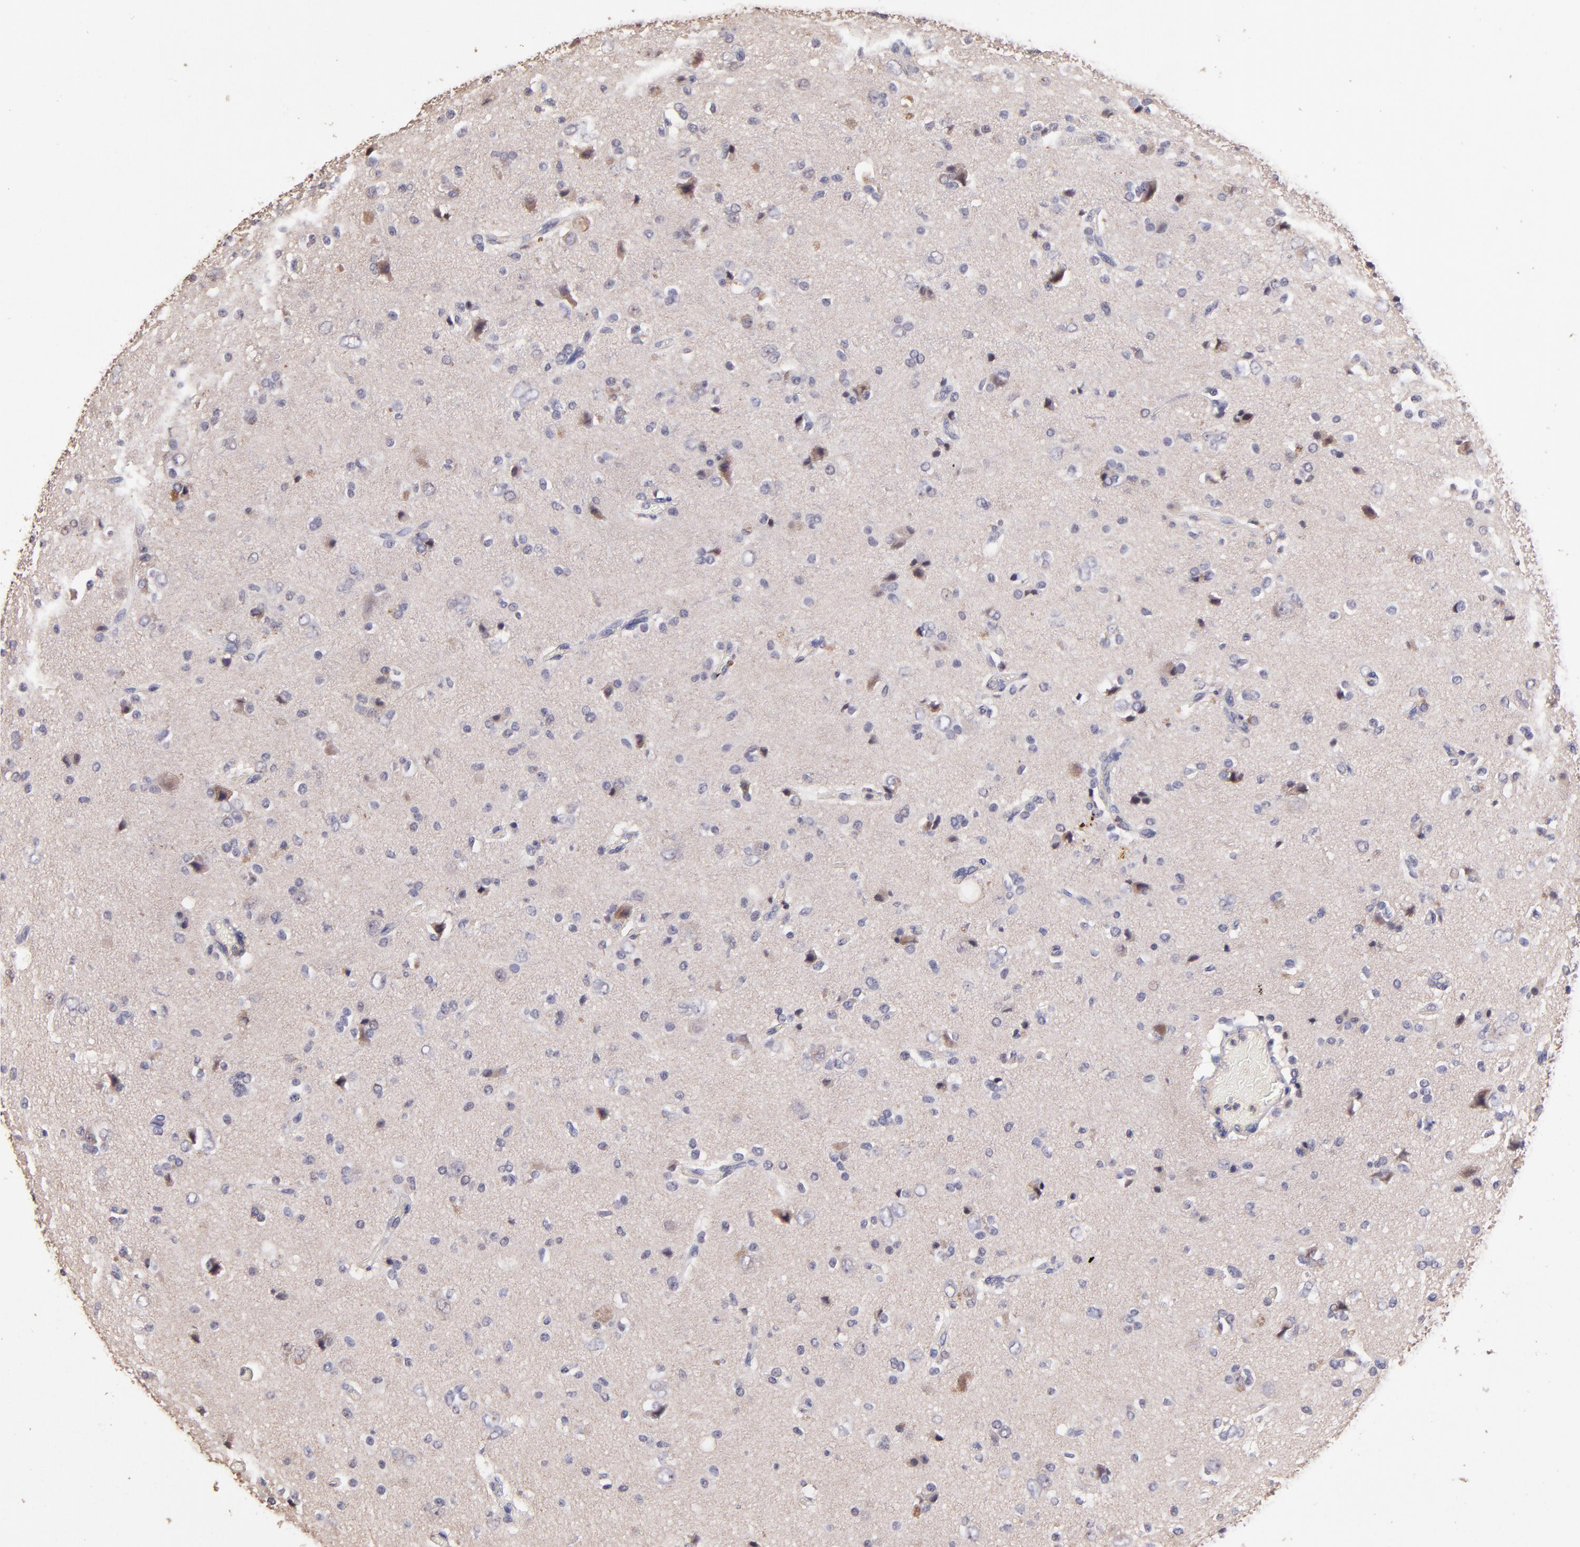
{"staining": {"intensity": "weak", "quantity": "<25%", "location": "cytoplasmic/membranous"}, "tissue": "glioma", "cell_type": "Tumor cells", "image_type": "cancer", "snomed": [{"axis": "morphology", "description": "Glioma, malignant, High grade"}, {"axis": "topography", "description": "Brain"}], "caption": "Tumor cells are negative for brown protein staining in glioma.", "gene": "RNASEL", "patient": {"sex": "male", "age": 47}}